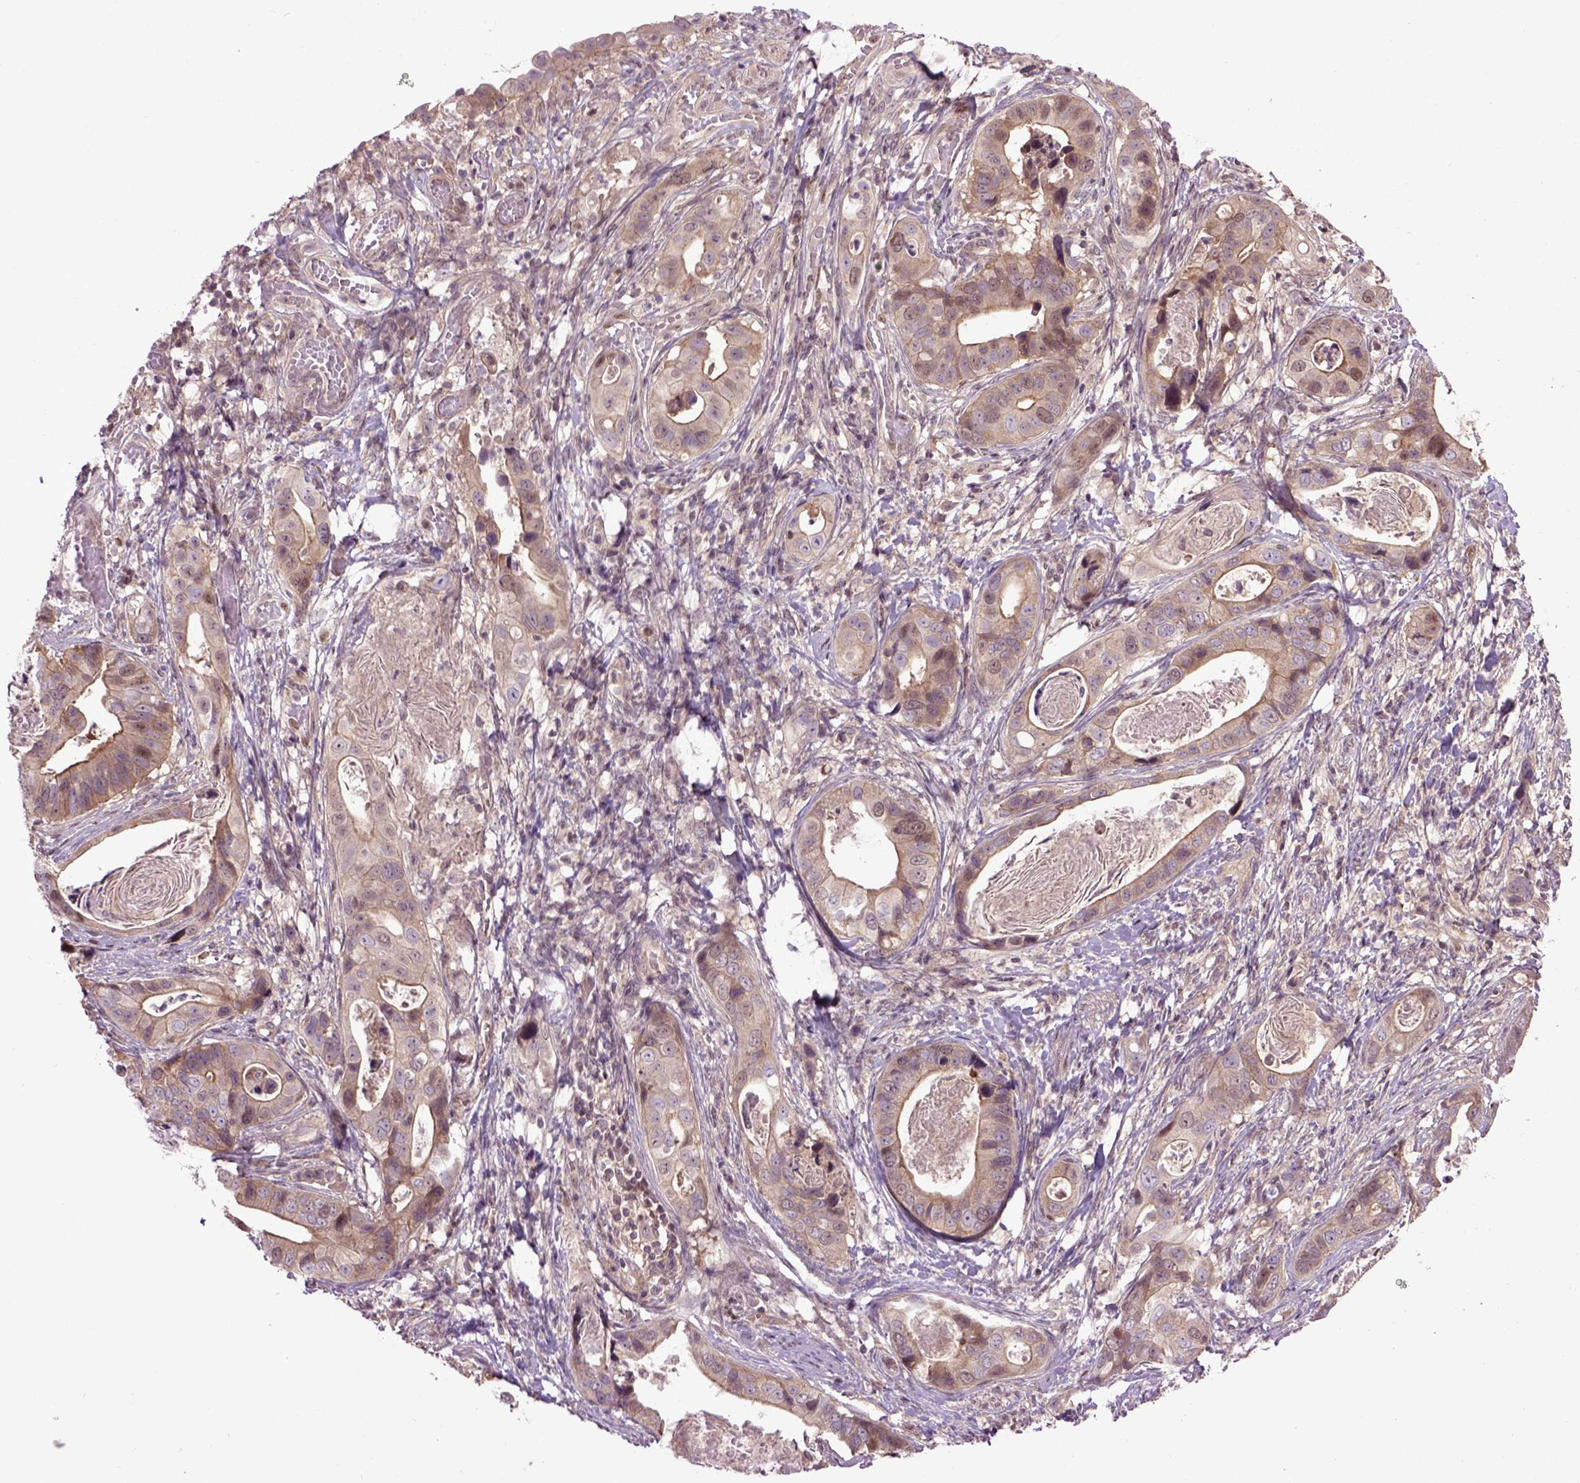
{"staining": {"intensity": "moderate", "quantity": ">75%", "location": "cytoplasmic/membranous"}, "tissue": "stomach cancer", "cell_type": "Tumor cells", "image_type": "cancer", "snomed": [{"axis": "morphology", "description": "Adenocarcinoma, NOS"}, {"axis": "topography", "description": "Stomach"}], "caption": "Protein expression analysis of human stomach cancer (adenocarcinoma) reveals moderate cytoplasmic/membranous positivity in about >75% of tumor cells. Ihc stains the protein of interest in brown and the nuclei are stained blue.", "gene": "WDR48", "patient": {"sex": "male", "age": 84}}